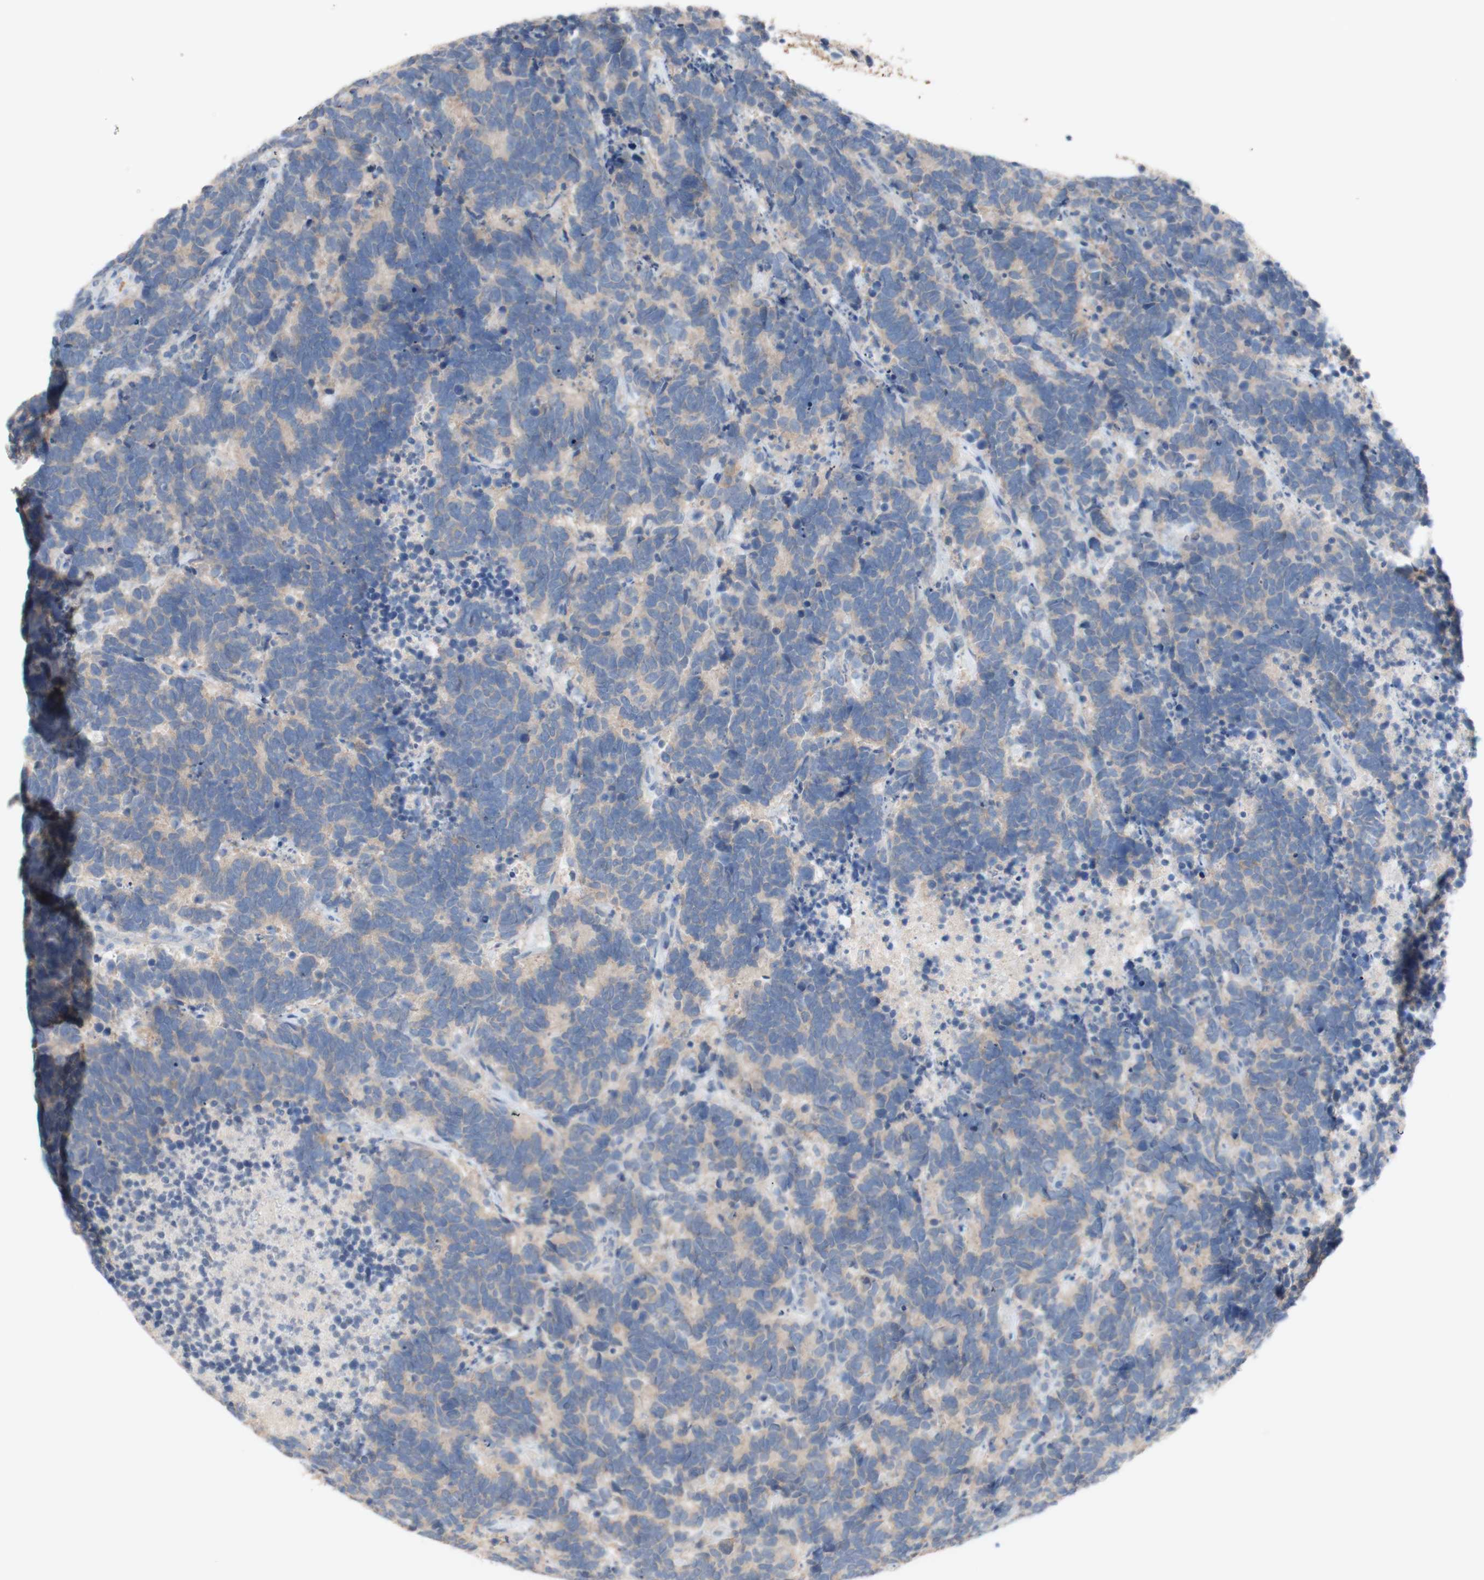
{"staining": {"intensity": "weak", "quantity": ">75%", "location": "cytoplasmic/membranous"}, "tissue": "carcinoid", "cell_type": "Tumor cells", "image_type": "cancer", "snomed": [{"axis": "morphology", "description": "Carcinoma, NOS"}, {"axis": "morphology", "description": "Carcinoid, malignant, NOS"}, {"axis": "topography", "description": "Urinary bladder"}], "caption": "This is a histology image of immunohistochemistry (IHC) staining of carcinoma, which shows weak positivity in the cytoplasmic/membranous of tumor cells.", "gene": "PACSIN1", "patient": {"sex": "male", "age": 57}}